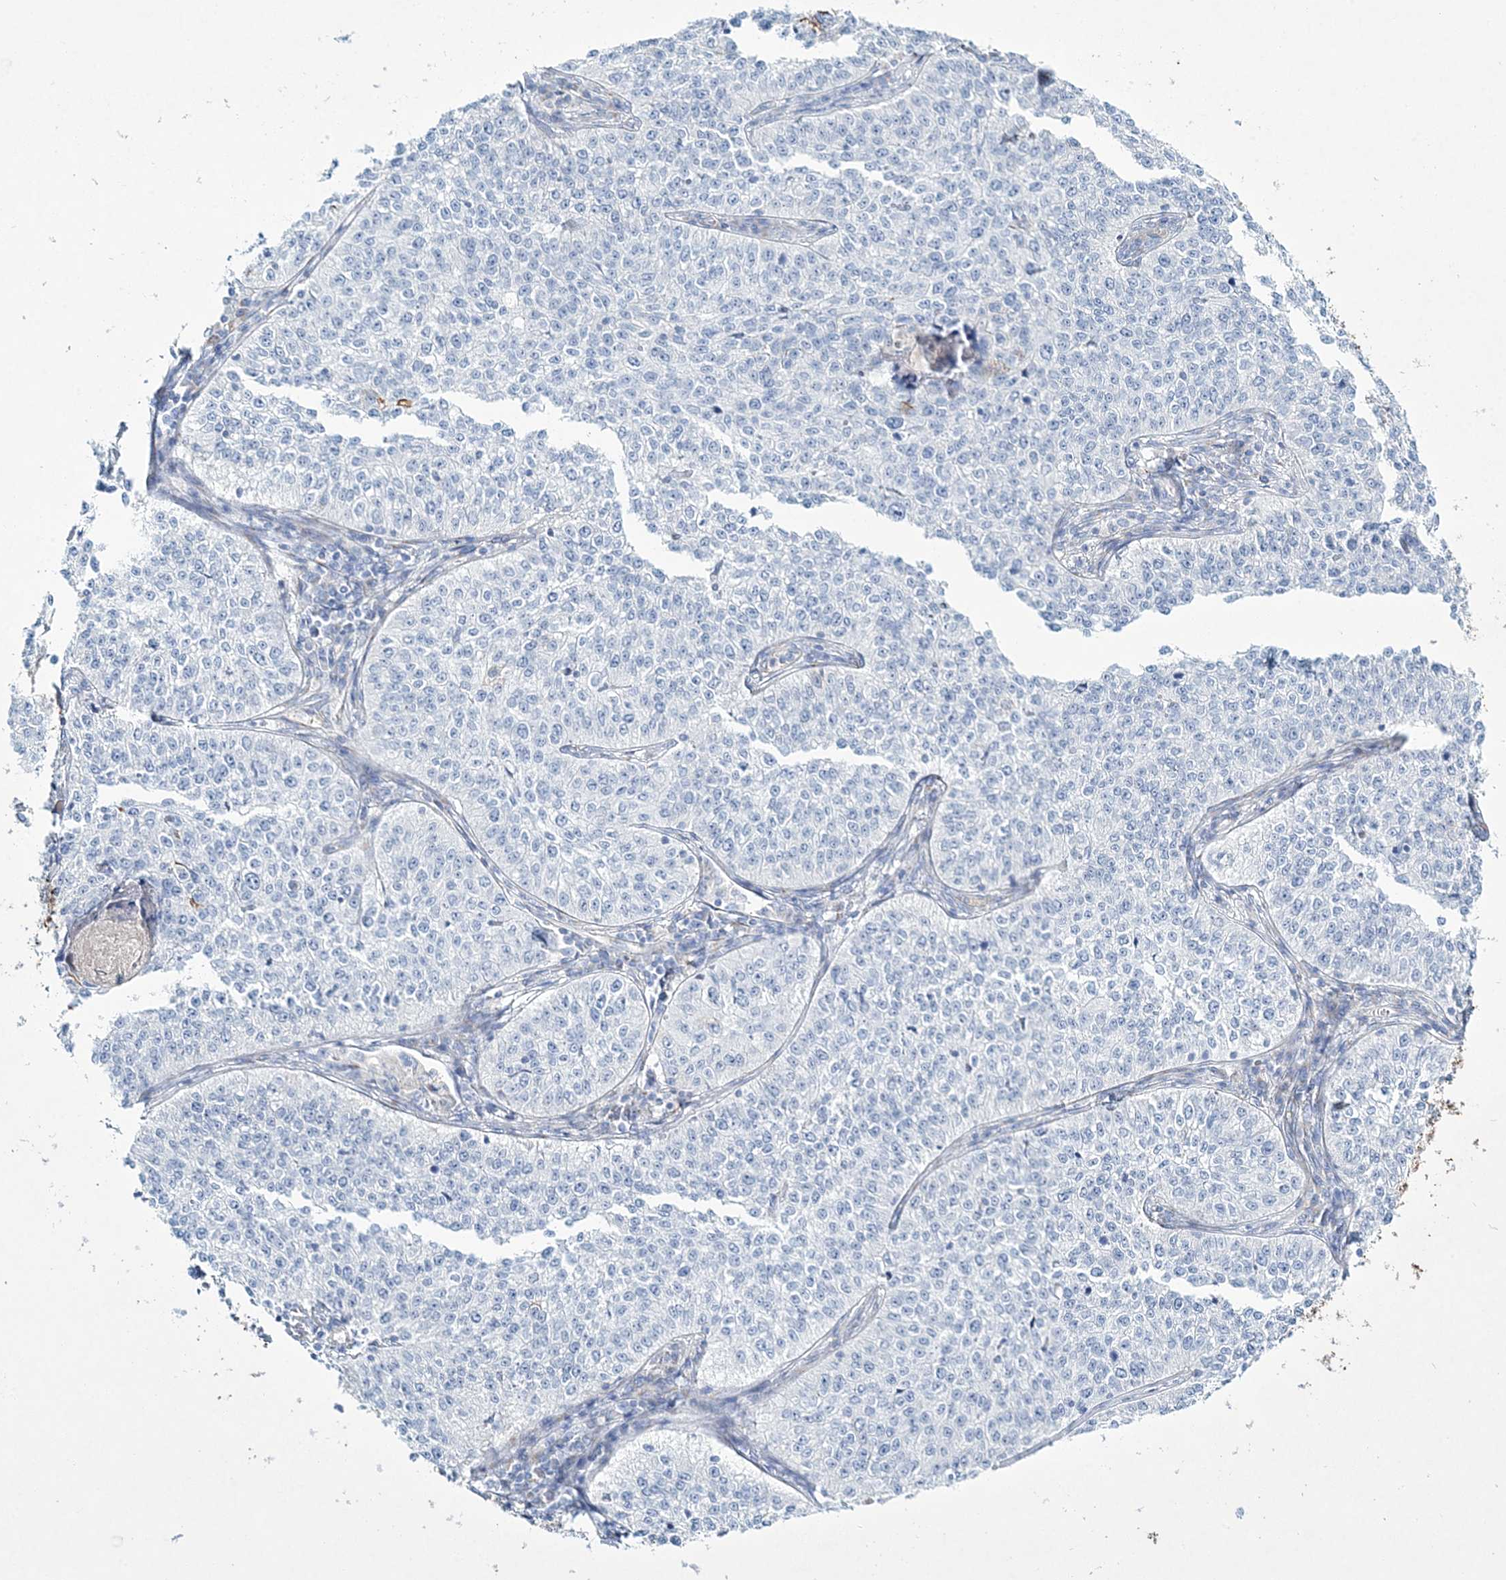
{"staining": {"intensity": "negative", "quantity": "none", "location": "none"}, "tissue": "cervical cancer", "cell_type": "Tumor cells", "image_type": "cancer", "snomed": [{"axis": "morphology", "description": "Squamous cell carcinoma, NOS"}, {"axis": "topography", "description": "Cervix"}], "caption": "Immunohistochemistry (IHC) image of neoplastic tissue: human cervical squamous cell carcinoma stained with DAB reveals no significant protein expression in tumor cells.", "gene": "ADGRL1", "patient": {"sex": "female", "age": 35}}